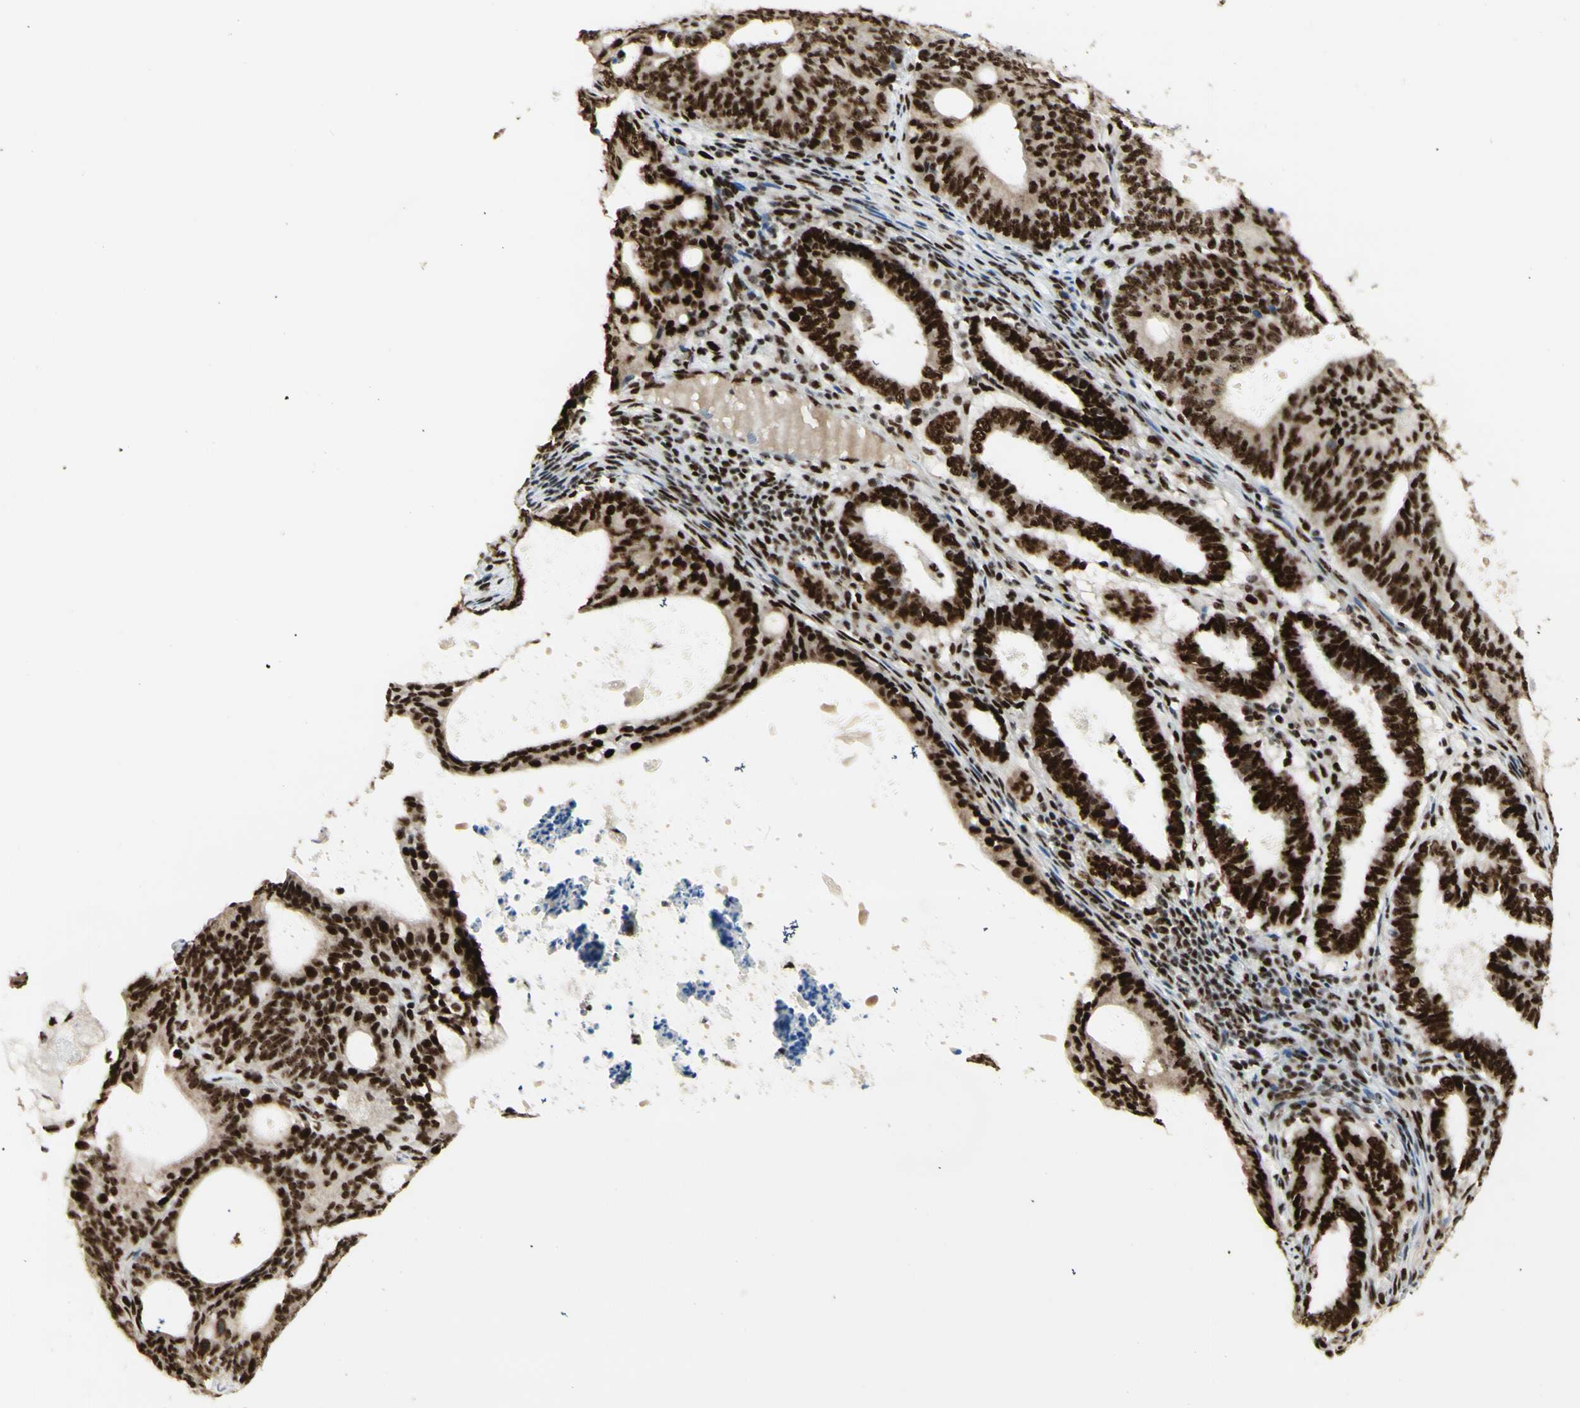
{"staining": {"intensity": "strong", "quantity": ">75%", "location": "nuclear"}, "tissue": "endometrial cancer", "cell_type": "Tumor cells", "image_type": "cancer", "snomed": [{"axis": "morphology", "description": "Adenocarcinoma, NOS"}, {"axis": "topography", "description": "Uterus"}], "caption": "This histopathology image shows immunohistochemistry staining of human adenocarcinoma (endometrial), with high strong nuclear positivity in approximately >75% of tumor cells.", "gene": "DHX9", "patient": {"sex": "female", "age": 83}}